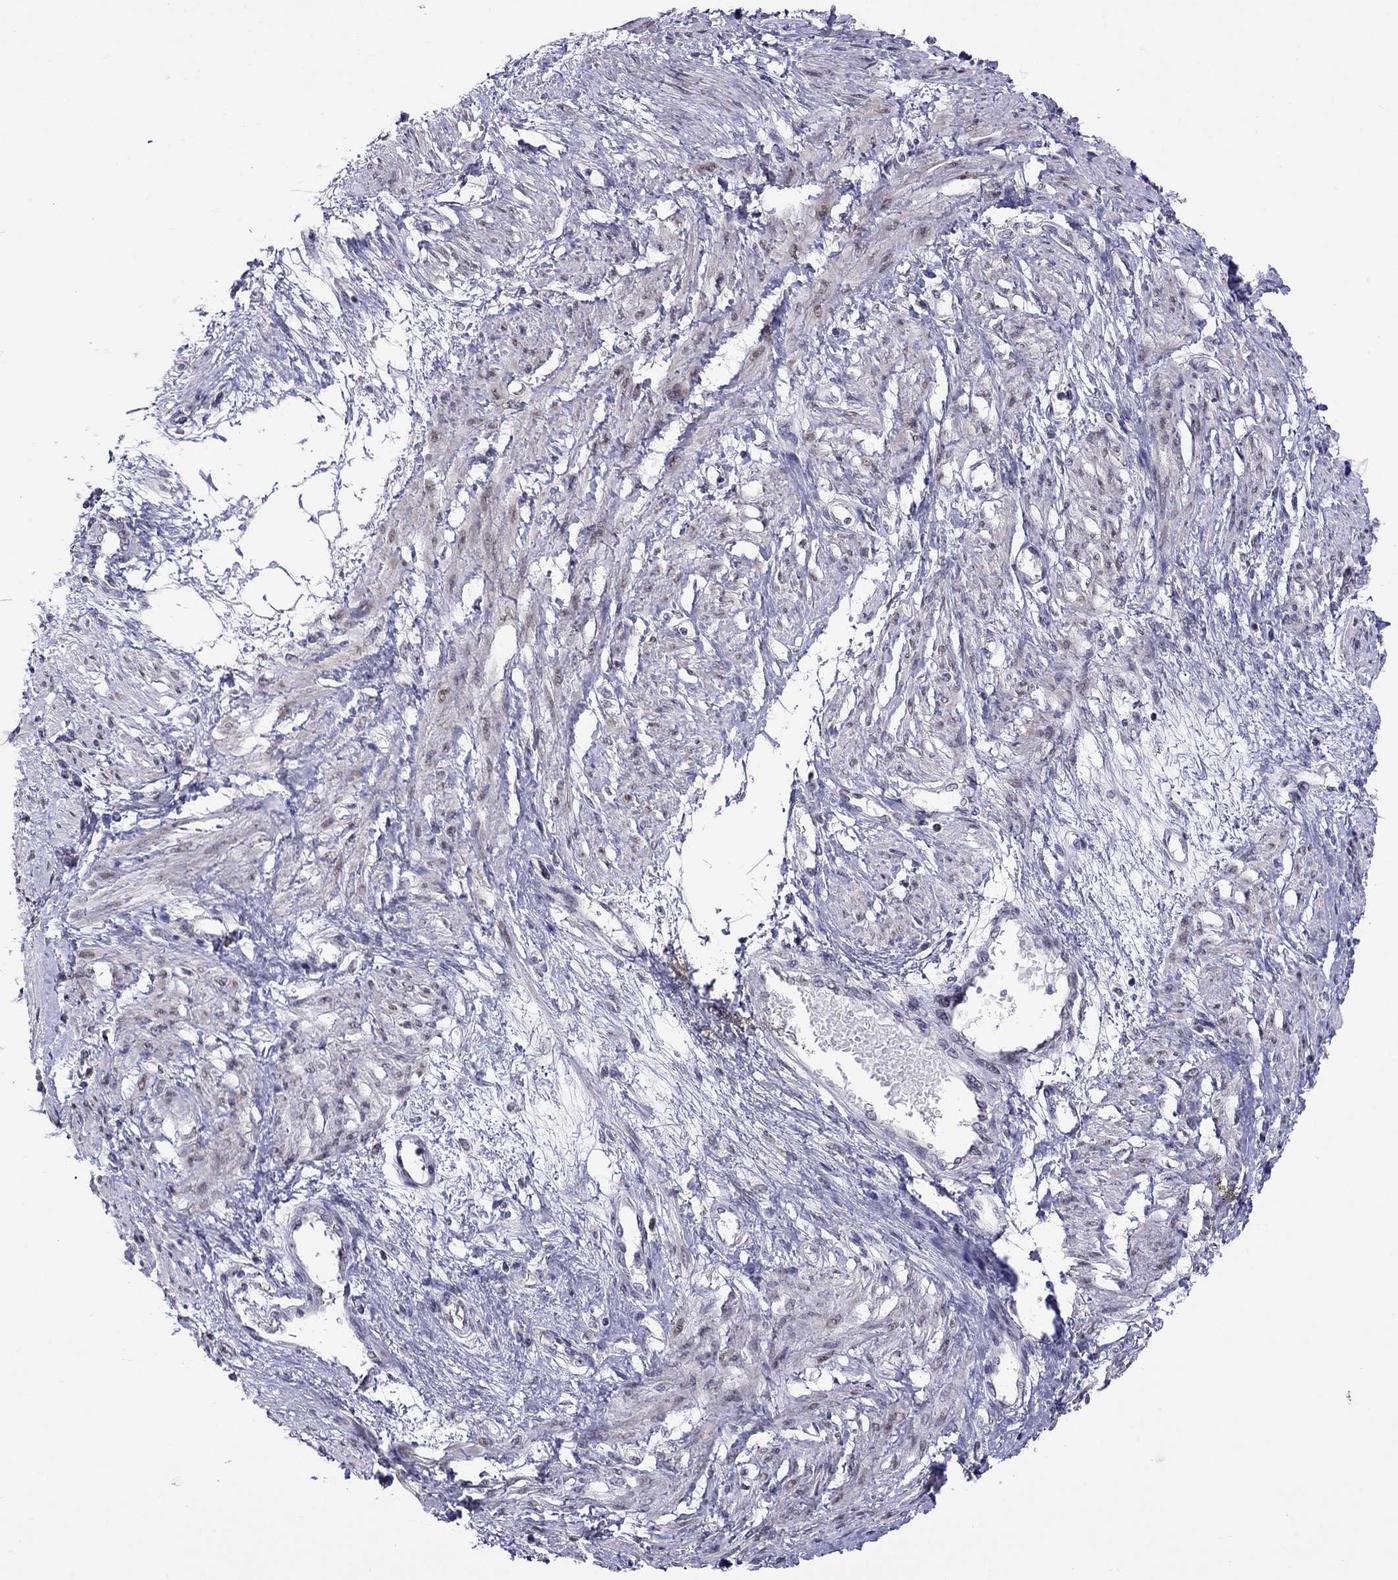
{"staining": {"intensity": "weak", "quantity": "<25%", "location": "nuclear"}, "tissue": "smooth muscle", "cell_type": "Smooth muscle cells", "image_type": "normal", "snomed": [{"axis": "morphology", "description": "Normal tissue, NOS"}, {"axis": "topography", "description": "Smooth muscle"}, {"axis": "topography", "description": "Uterus"}], "caption": "Smooth muscle cells show no significant protein staining in benign smooth muscle. Nuclei are stained in blue.", "gene": "HES5", "patient": {"sex": "female", "age": 39}}